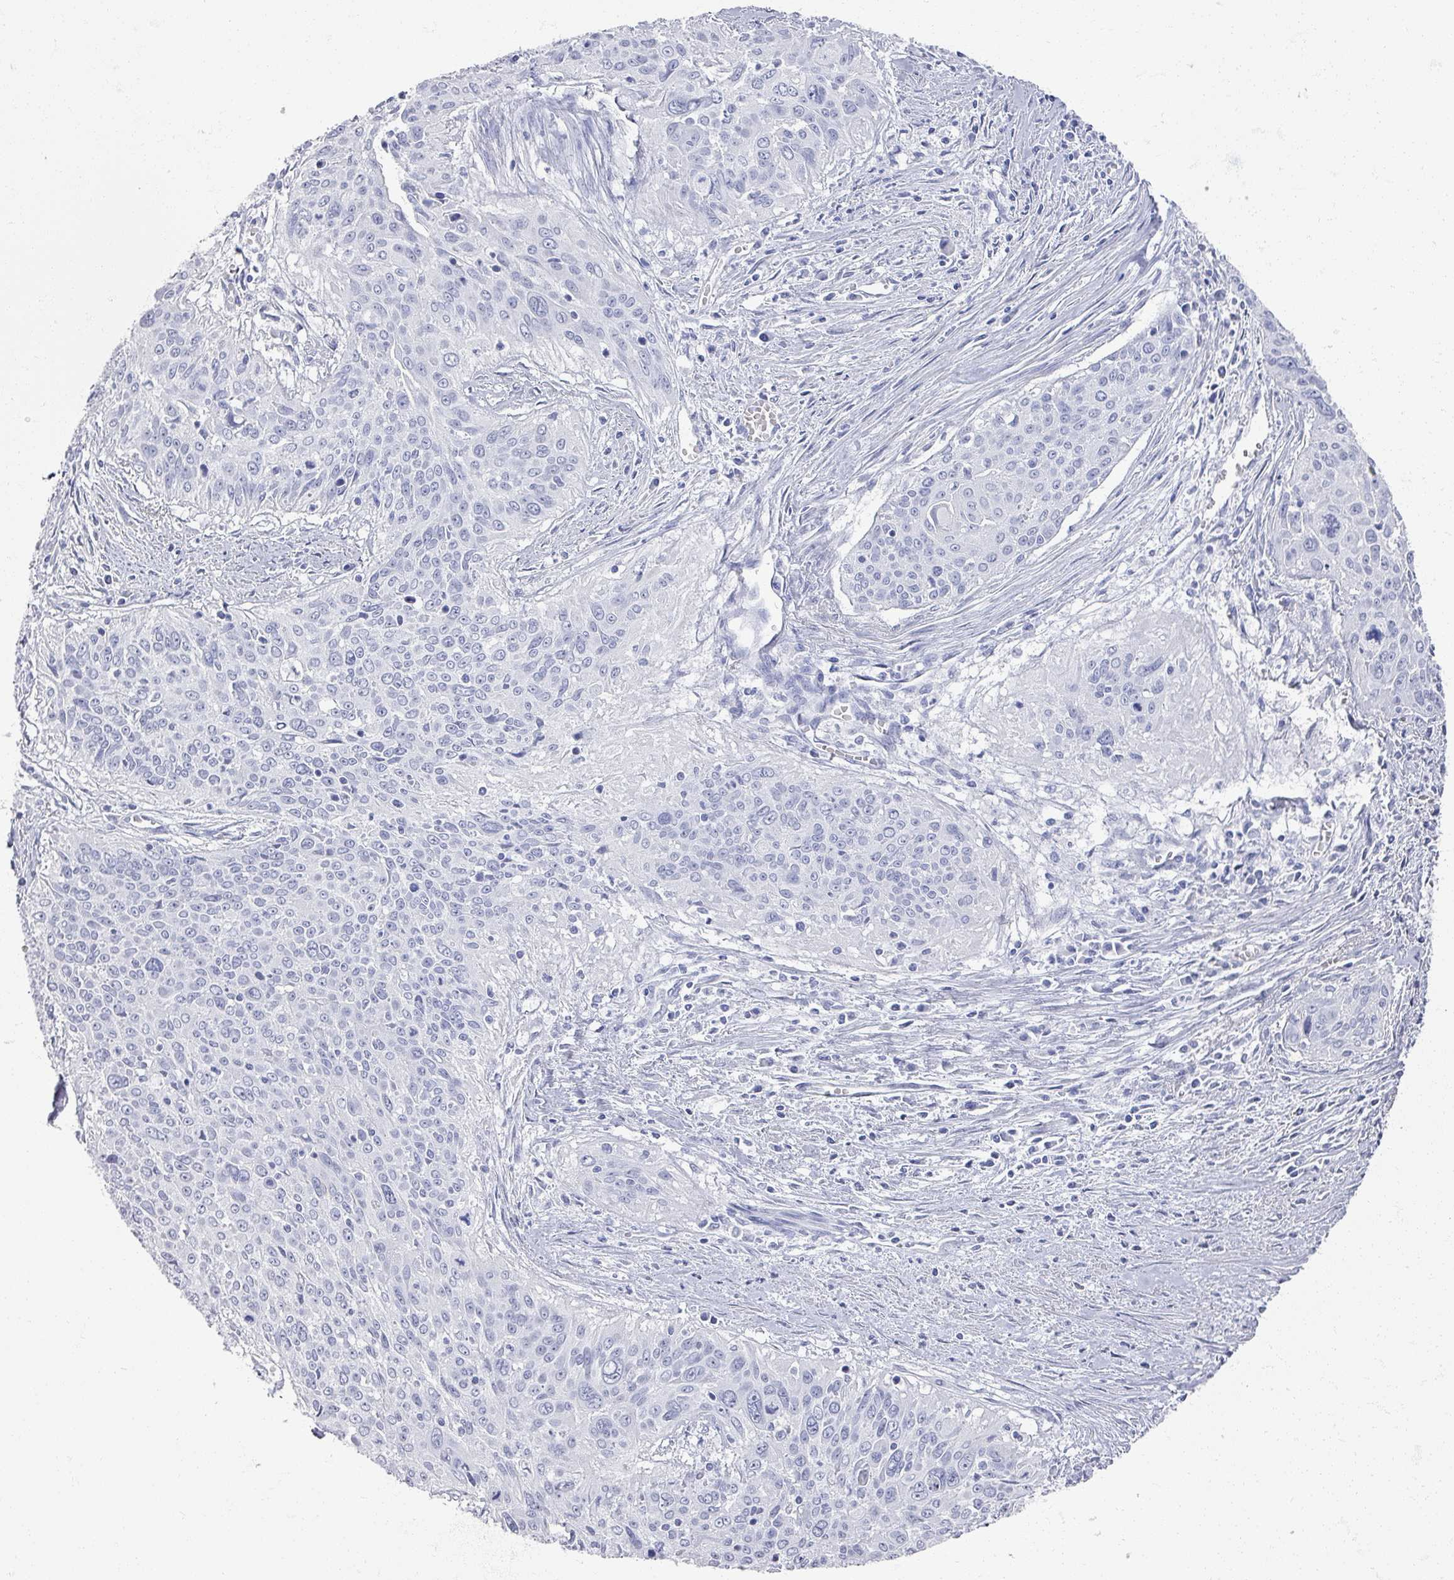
{"staining": {"intensity": "negative", "quantity": "none", "location": "none"}, "tissue": "cervical cancer", "cell_type": "Tumor cells", "image_type": "cancer", "snomed": [{"axis": "morphology", "description": "Squamous cell carcinoma, NOS"}, {"axis": "topography", "description": "Cervix"}], "caption": "High power microscopy micrograph of an immunohistochemistry (IHC) micrograph of cervical cancer, revealing no significant staining in tumor cells. (DAB immunohistochemistry visualized using brightfield microscopy, high magnification).", "gene": "OMG", "patient": {"sex": "female", "age": 55}}